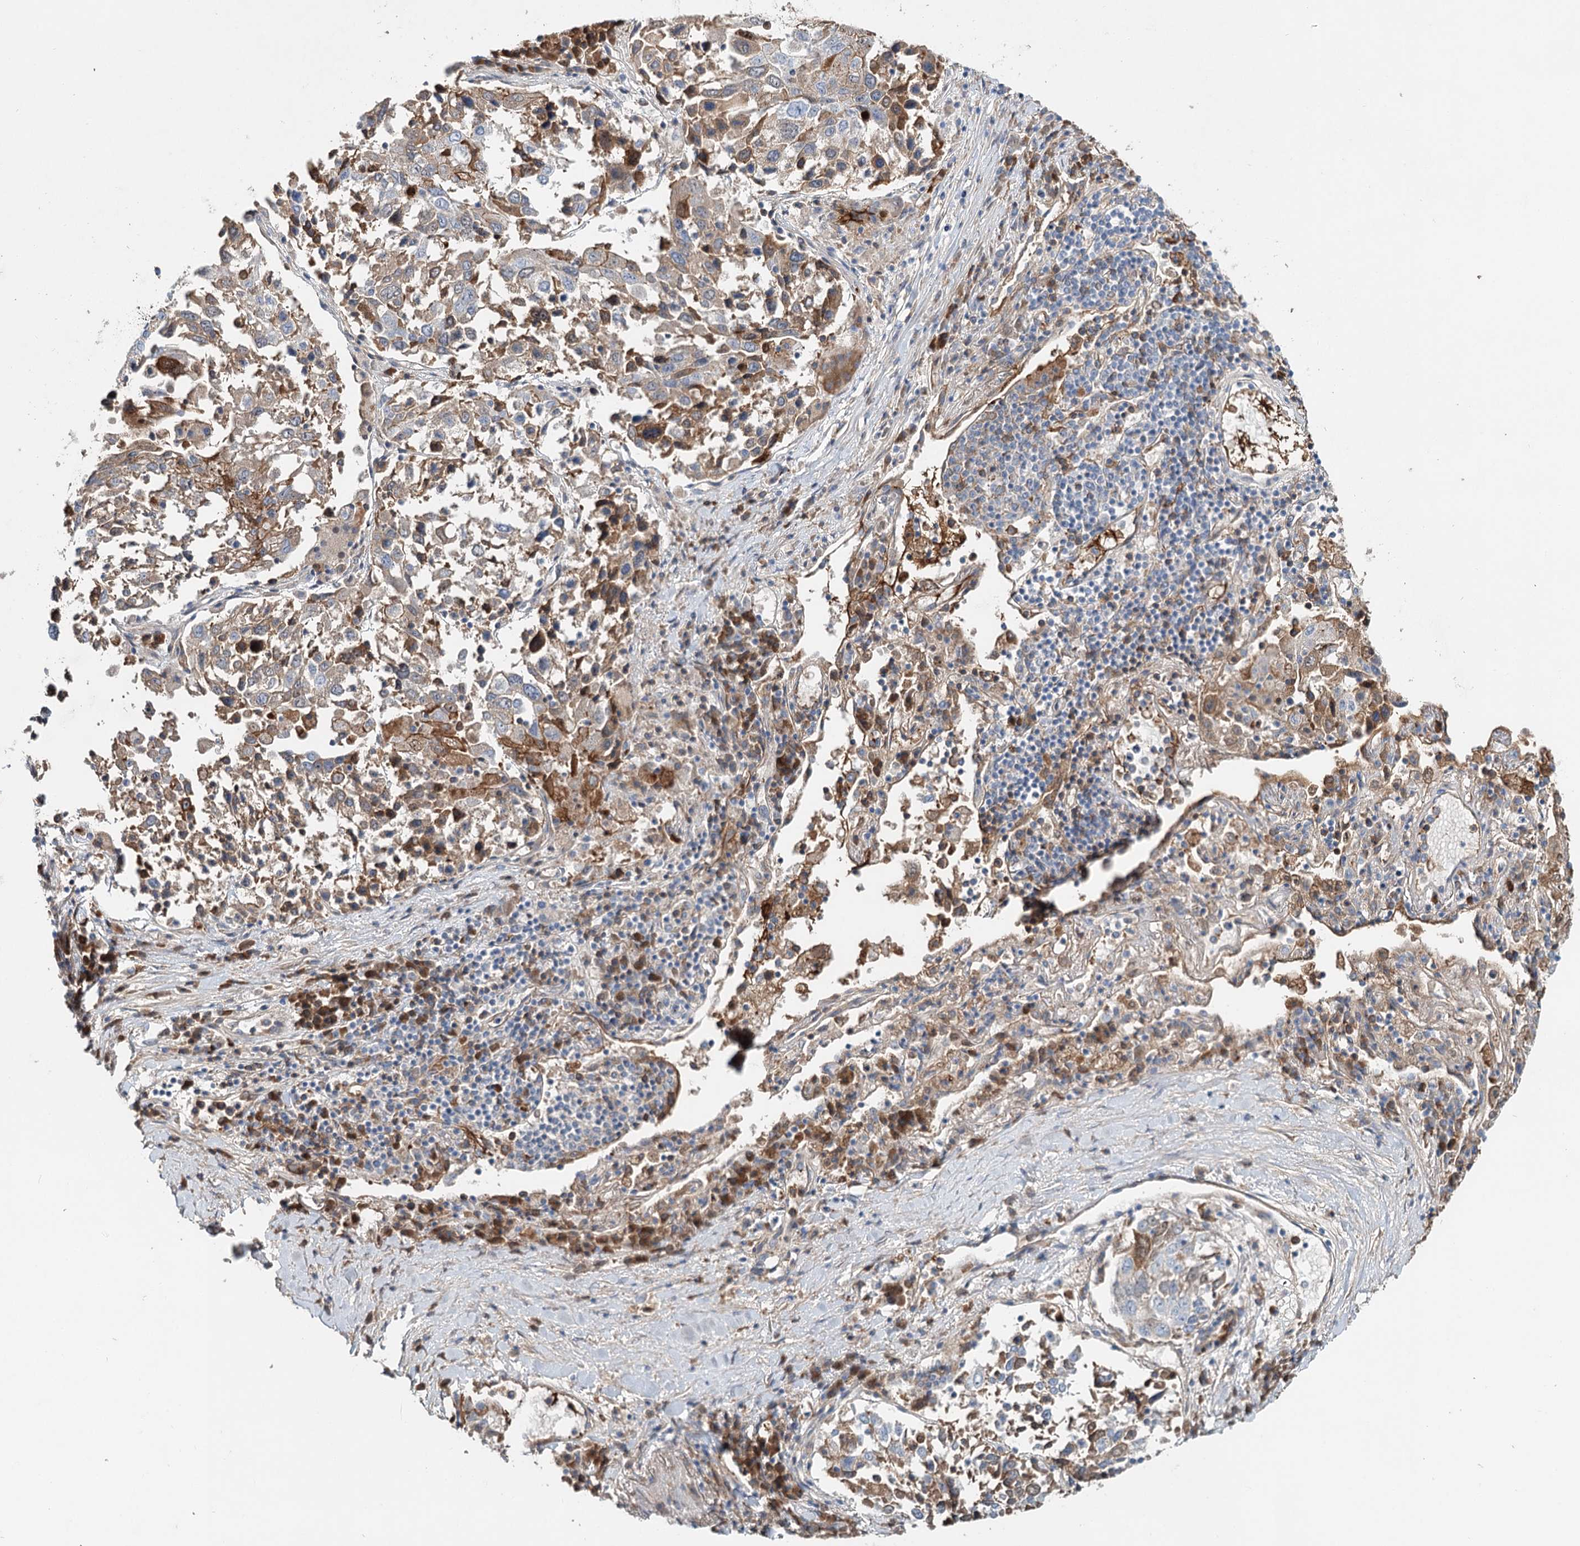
{"staining": {"intensity": "moderate", "quantity": "25%-75%", "location": "cytoplasmic/membranous"}, "tissue": "lung cancer", "cell_type": "Tumor cells", "image_type": "cancer", "snomed": [{"axis": "morphology", "description": "Squamous cell carcinoma, NOS"}, {"axis": "topography", "description": "Lung"}], "caption": "Immunohistochemical staining of human lung cancer shows medium levels of moderate cytoplasmic/membranous expression in about 25%-75% of tumor cells.", "gene": "ALKBH8", "patient": {"sex": "male", "age": 65}}